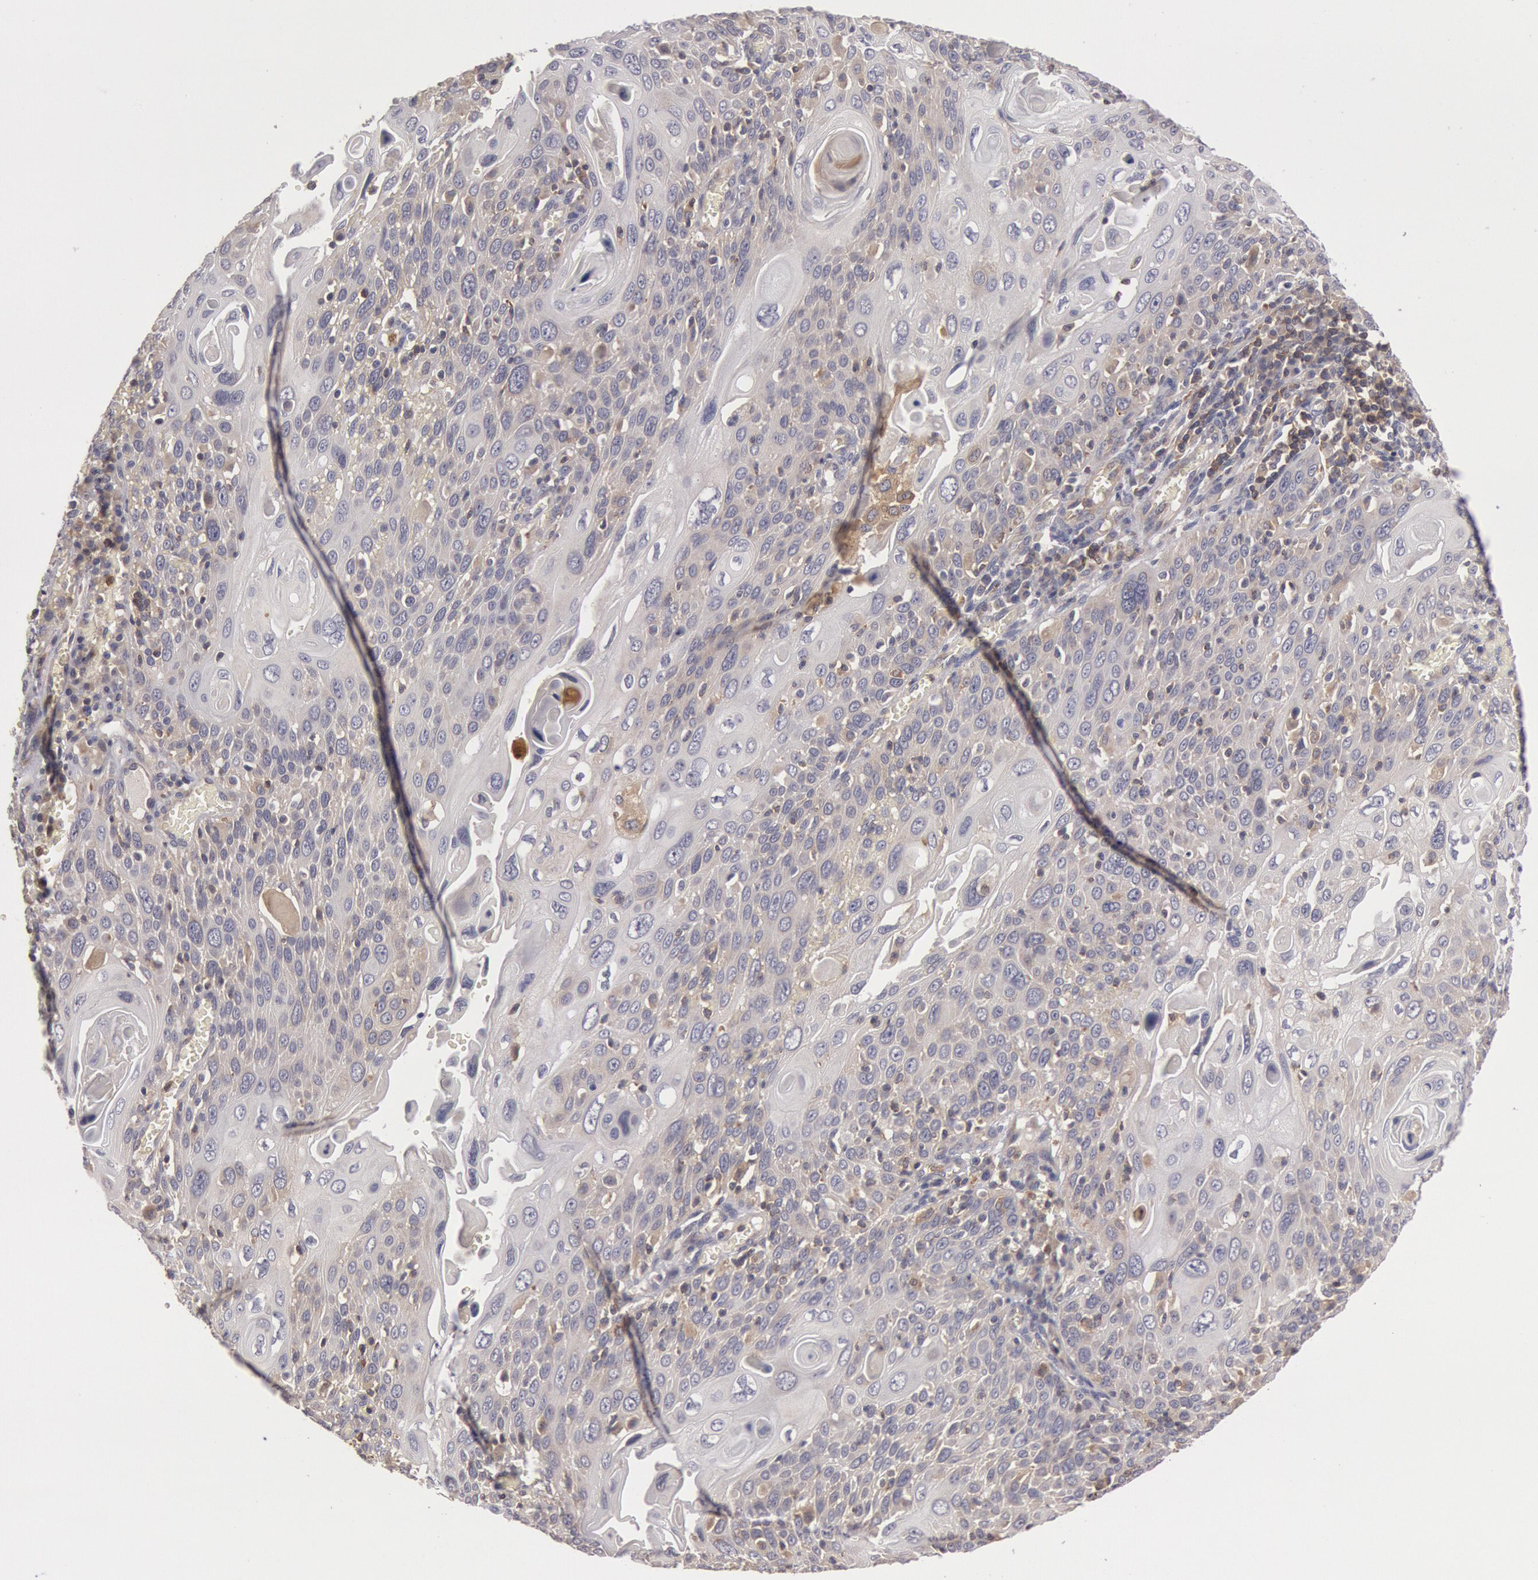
{"staining": {"intensity": "weak", "quantity": "<25%", "location": "cytoplasmic/membranous"}, "tissue": "cervical cancer", "cell_type": "Tumor cells", "image_type": "cancer", "snomed": [{"axis": "morphology", "description": "Squamous cell carcinoma, NOS"}, {"axis": "topography", "description": "Cervix"}], "caption": "Immunohistochemical staining of cervical squamous cell carcinoma exhibits no significant expression in tumor cells.", "gene": "PIK3R1", "patient": {"sex": "female", "age": 54}}